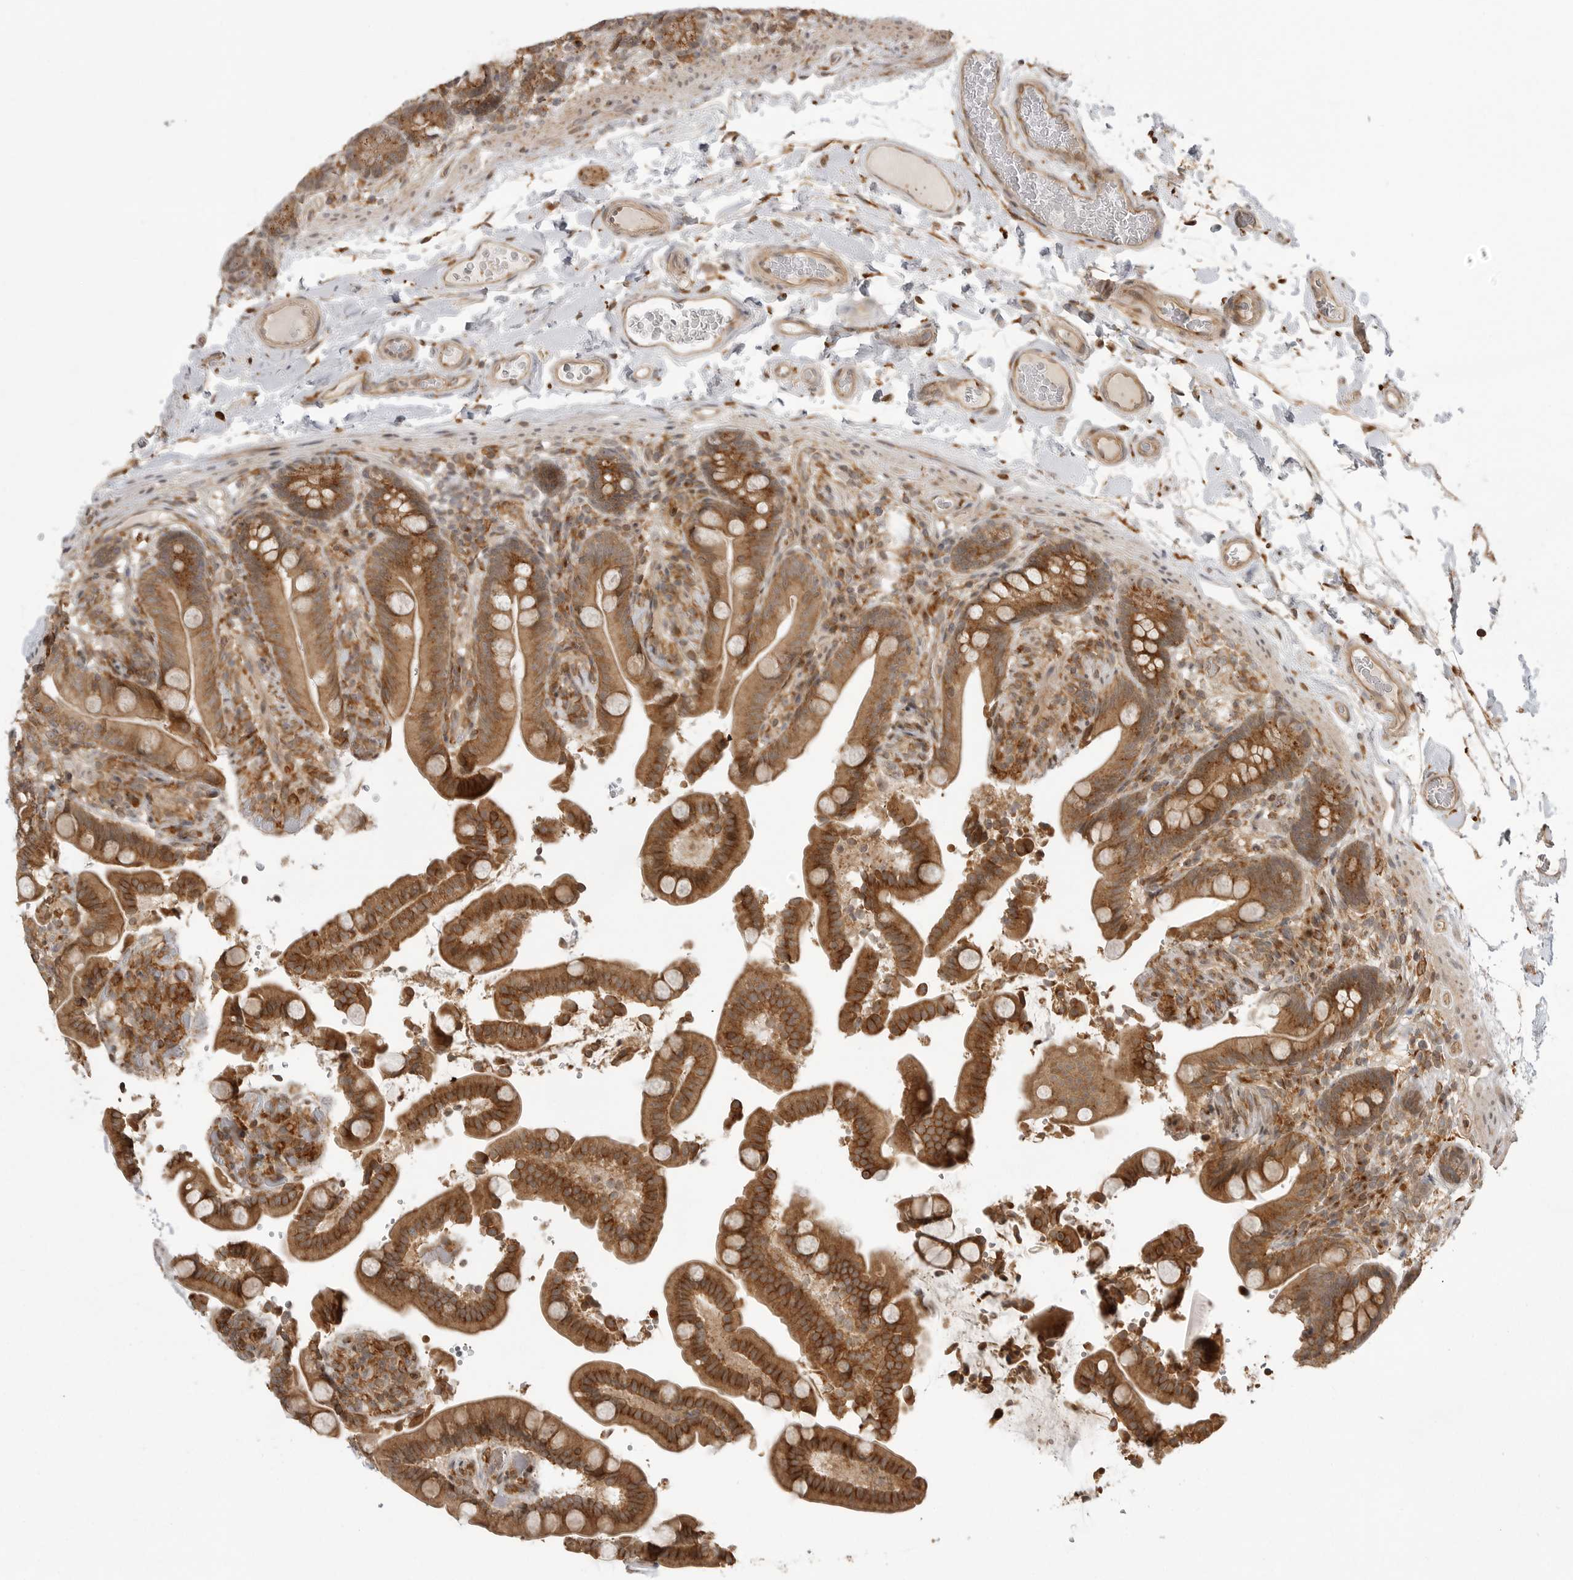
{"staining": {"intensity": "weak", "quantity": "25%-75%", "location": "cytoplasmic/membranous"}, "tissue": "colon", "cell_type": "Endothelial cells", "image_type": "normal", "snomed": [{"axis": "morphology", "description": "Normal tissue, NOS"}, {"axis": "topography", "description": "Smooth muscle"}, {"axis": "topography", "description": "Colon"}], "caption": "Immunohistochemical staining of unremarkable human colon reveals low levels of weak cytoplasmic/membranous staining in about 25%-75% of endothelial cells. The staining was performed using DAB, with brown indicating positive protein expression. Nuclei are stained blue with hematoxylin.", "gene": "FAT3", "patient": {"sex": "male", "age": 73}}